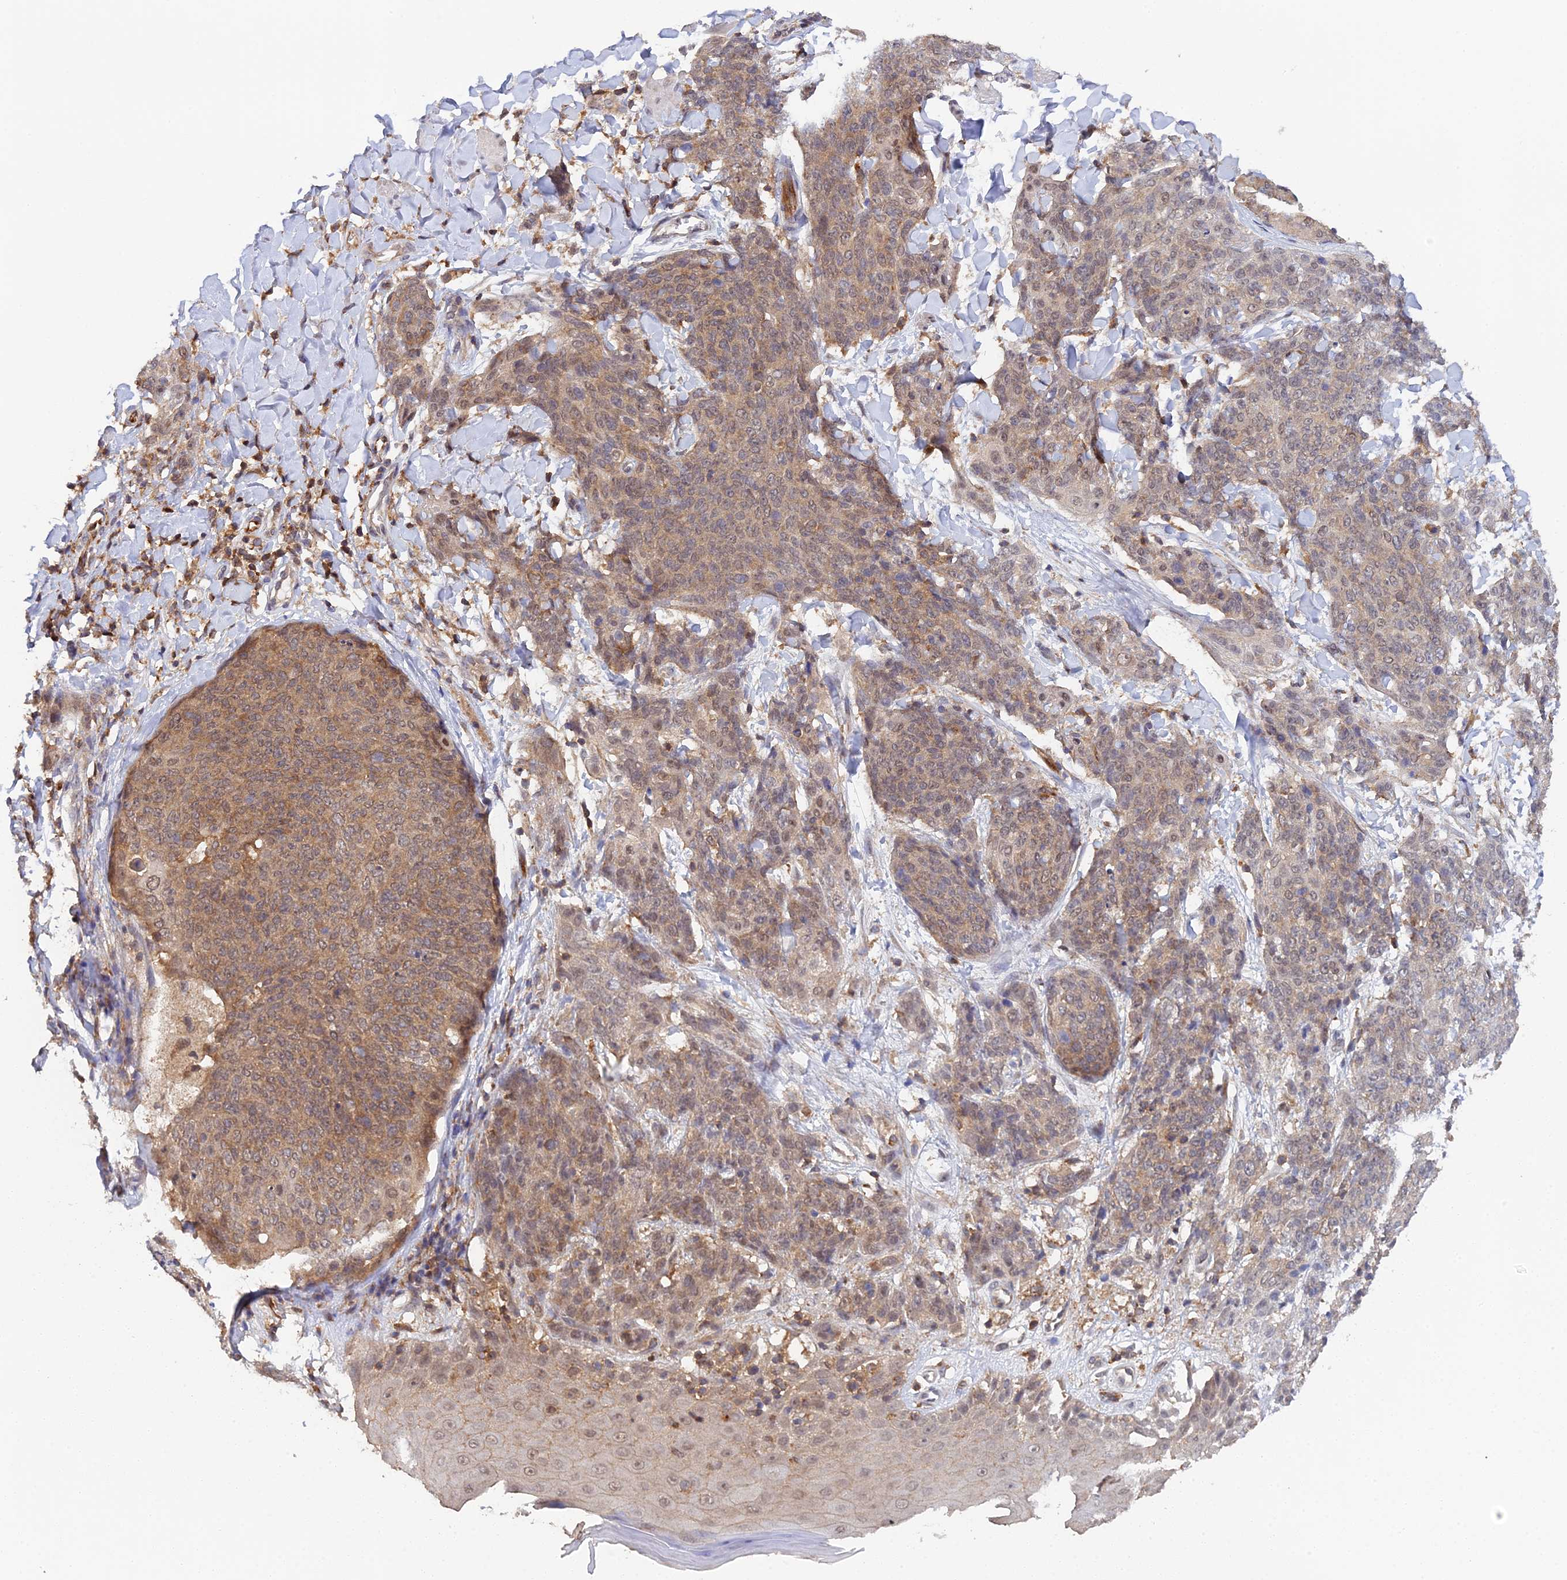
{"staining": {"intensity": "moderate", "quantity": ">75%", "location": "cytoplasmic/membranous,nuclear"}, "tissue": "skin cancer", "cell_type": "Tumor cells", "image_type": "cancer", "snomed": [{"axis": "morphology", "description": "Squamous cell carcinoma, NOS"}, {"axis": "topography", "description": "Skin"}, {"axis": "topography", "description": "Vulva"}], "caption": "High-power microscopy captured an IHC micrograph of skin squamous cell carcinoma, revealing moderate cytoplasmic/membranous and nuclear staining in approximately >75% of tumor cells.", "gene": "TPRX1", "patient": {"sex": "female", "age": 85}}